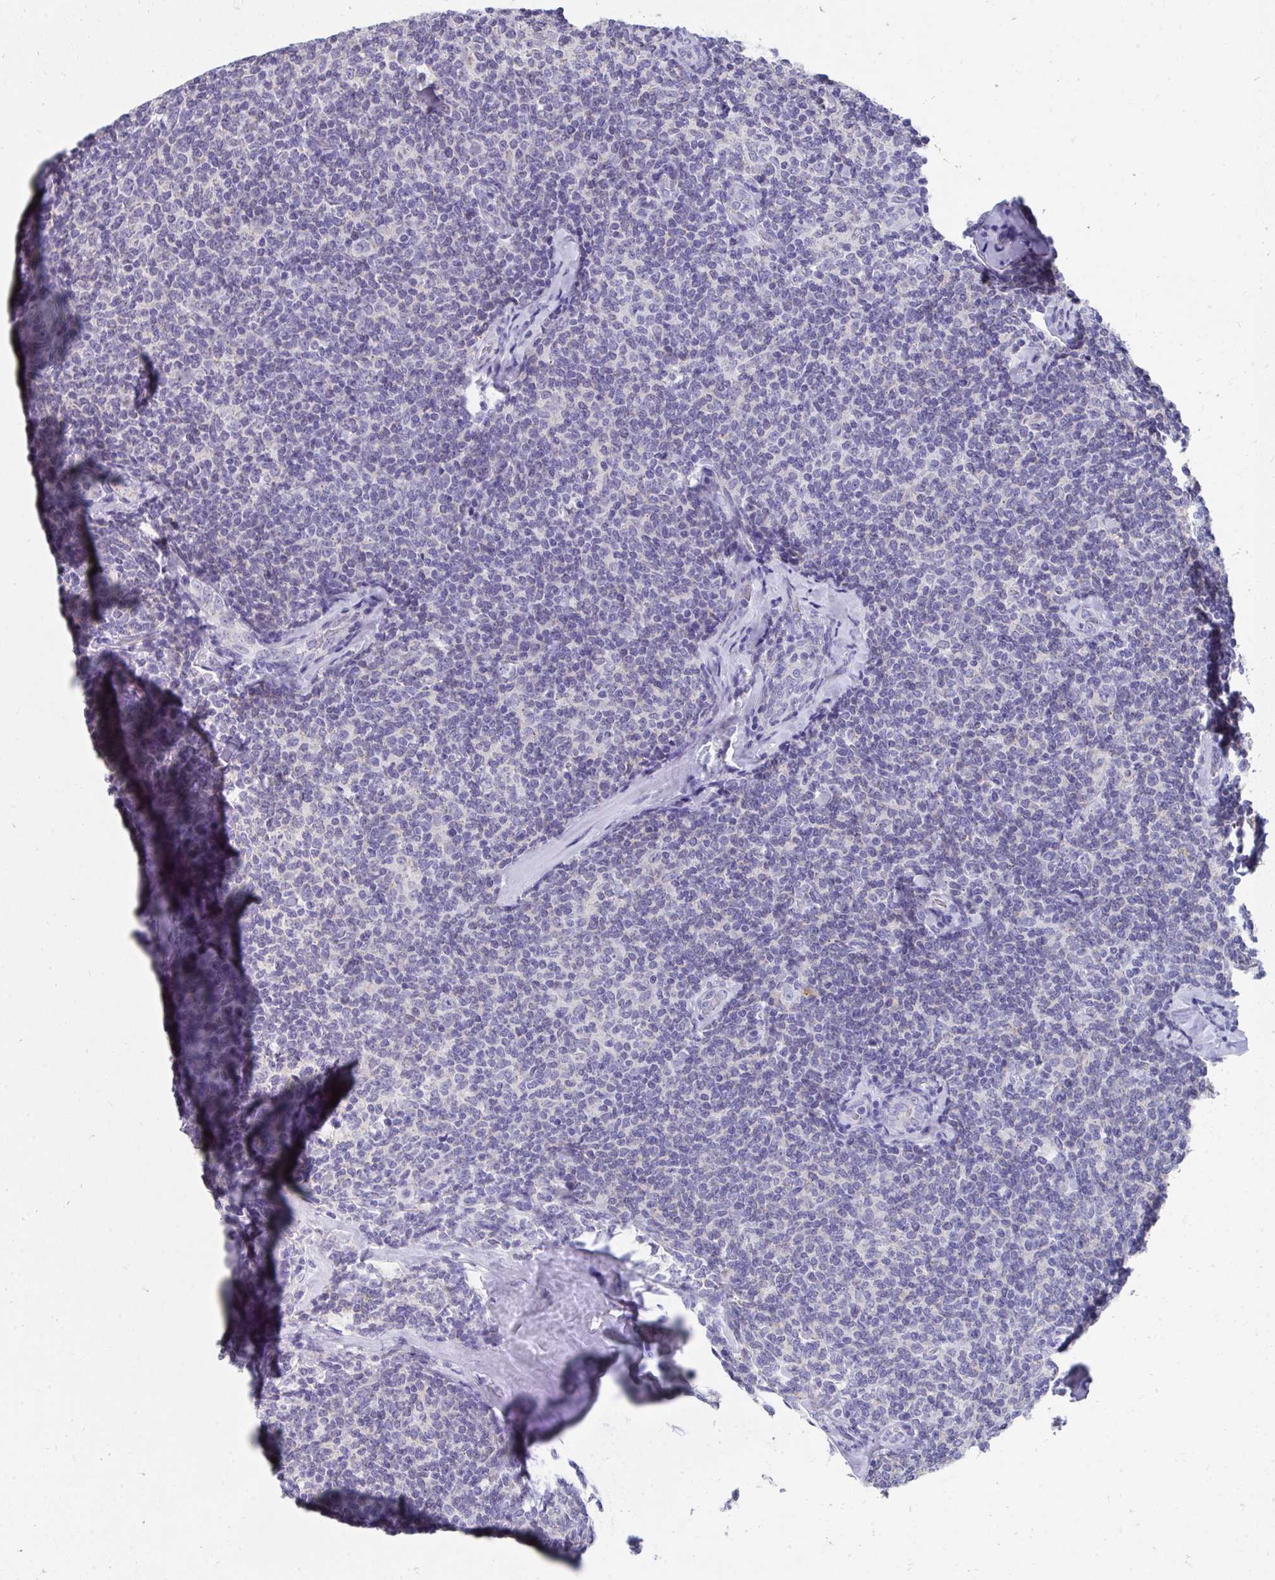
{"staining": {"intensity": "negative", "quantity": "none", "location": "none"}, "tissue": "lymphoma", "cell_type": "Tumor cells", "image_type": "cancer", "snomed": [{"axis": "morphology", "description": "Malignant lymphoma, non-Hodgkin's type, Low grade"}, {"axis": "topography", "description": "Lymph node"}], "caption": "The image reveals no staining of tumor cells in malignant lymphoma, non-Hodgkin's type (low-grade).", "gene": "TMPRSS2", "patient": {"sex": "female", "age": 56}}